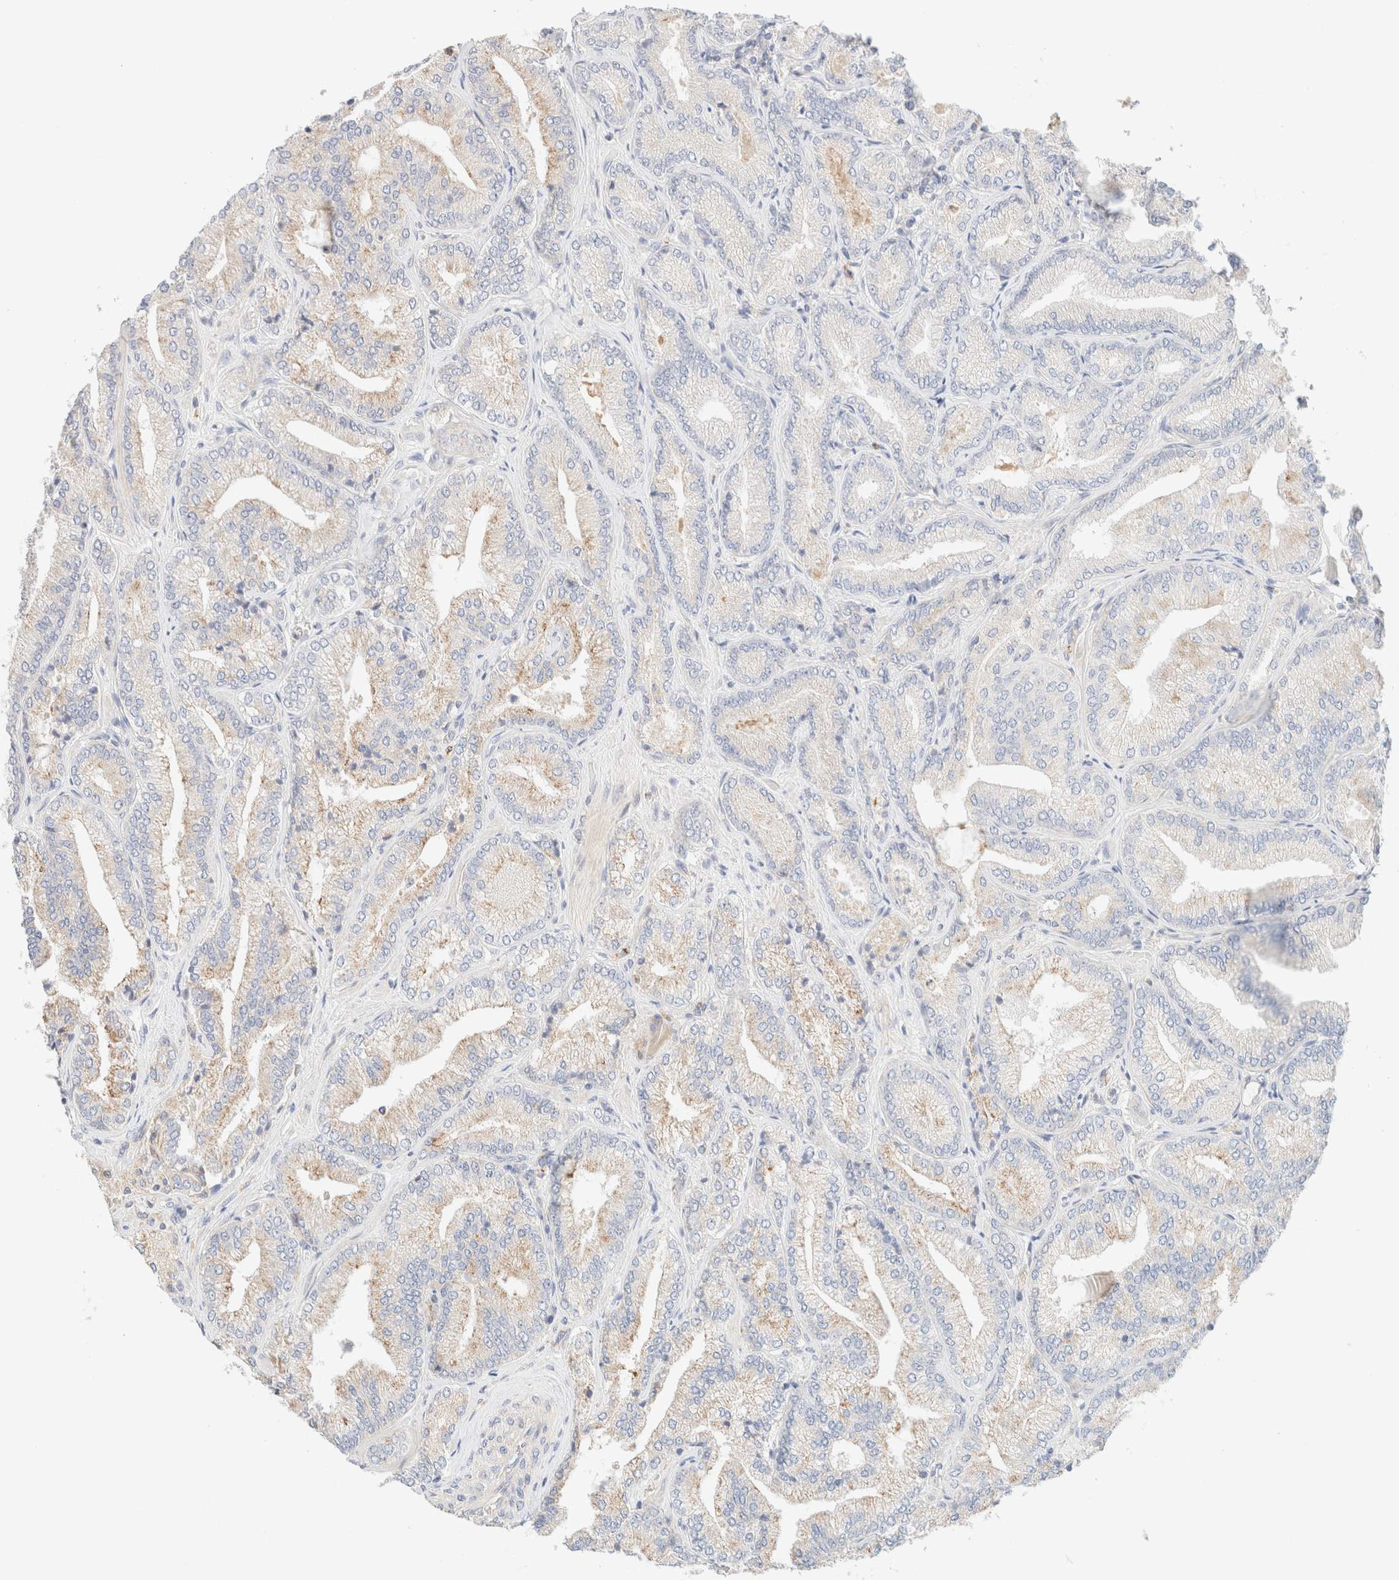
{"staining": {"intensity": "weak", "quantity": "25%-75%", "location": "cytoplasmic/membranous"}, "tissue": "prostate cancer", "cell_type": "Tumor cells", "image_type": "cancer", "snomed": [{"axis": "morphology", "description": "Adenocarcinoma, Low grade"}, {"axis": "topography", "description": "Prostate"}], "caption": "Brown immunohistochemical staining in prostate cancer reveals weak cytoplasmic/membranous expression in about 25%-75% of tumor cells. Nuclei are stained in blue.", "gene": "SARM1", "patient": {"sex": "male", "age": 62}}